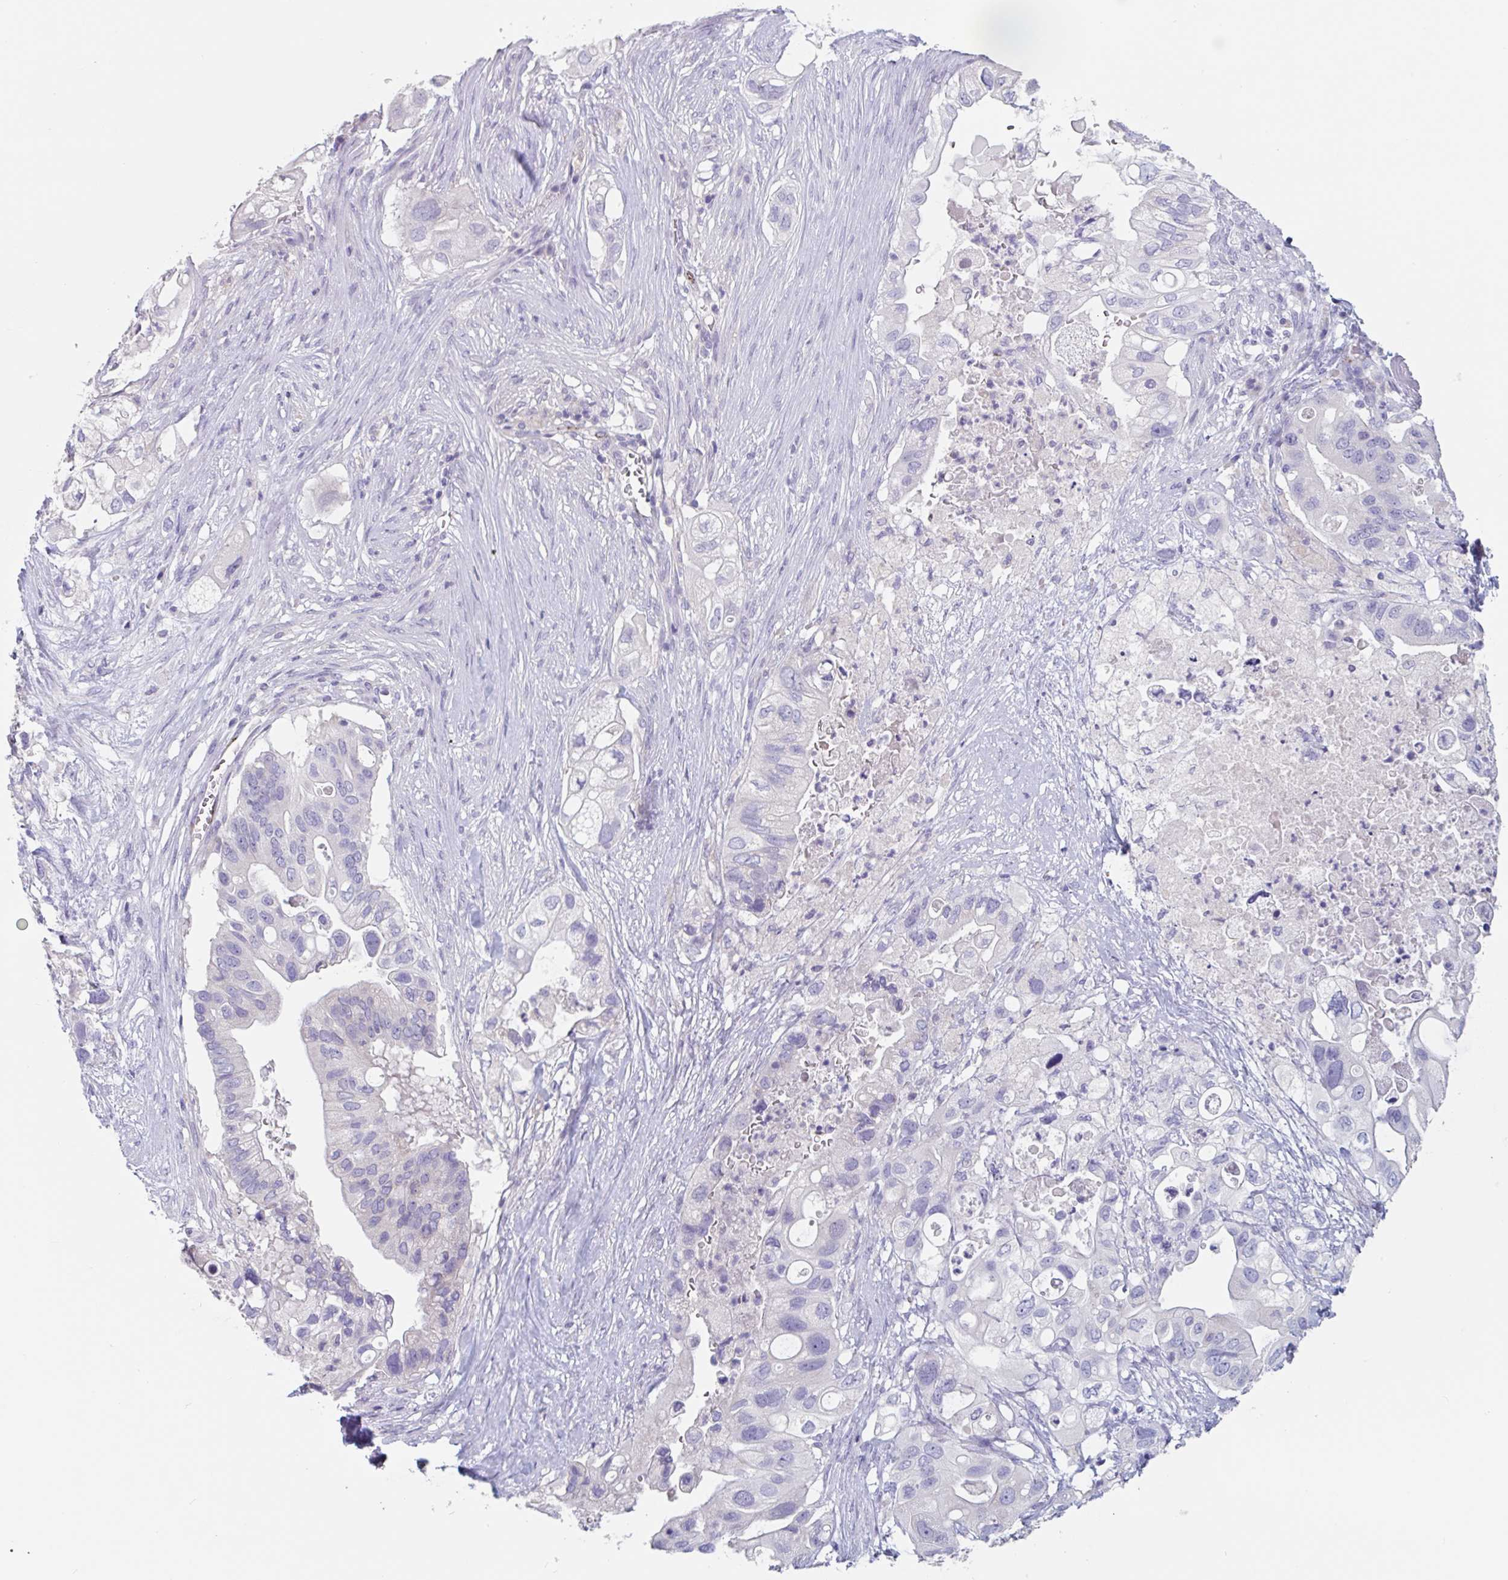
{"staining": {"intensity": "negative", "quantity": "none", "location": "none"}, "tissue": "pancreatic cancer", "cell_type": "Tumor cells", "image_type": "cancer", "snomed": [{"axis": "morphology", "description": "Adenocarcinoma, NOS"}, {"axis": "topography", "description": "Pancreas"}], "caption": "A high-resolution photomicrograph shows immunohistochemistry (IHC) staining of adenocarcinoma (pancreatic), which shows no significant positivity in tumor cells.", "gene": "ABHD16A", "patient": {"sex": "female", "age": 72}}